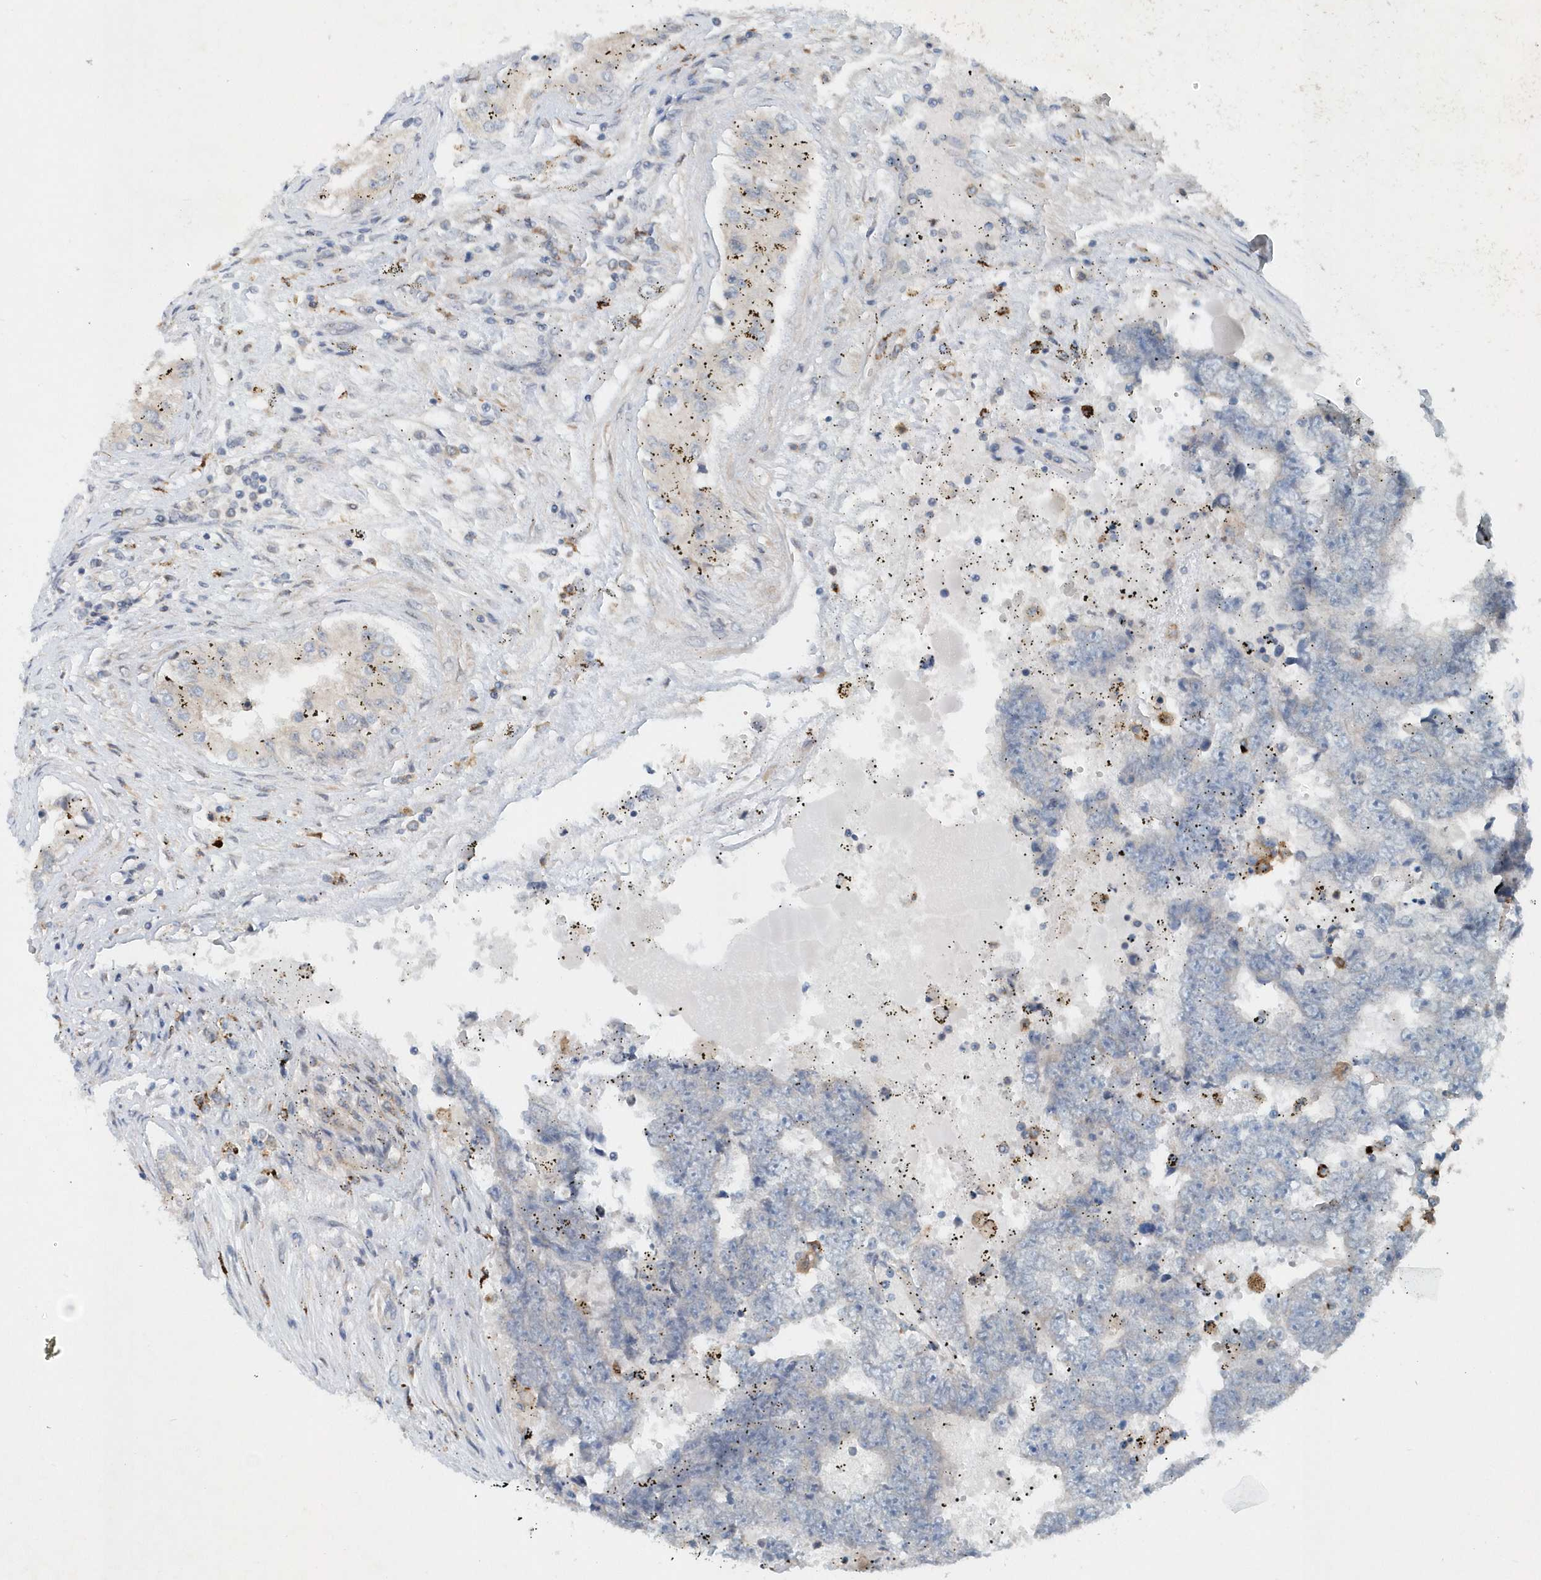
{"staining": {"intensity": "negative", "quantity": "none", "location": "none"}, "tissue": "testis cancer", "cell_type": "Tumor cells", "image_type": "cancer", "snomed": [{"axis": "morphology", "description": "Carcinoma, Embryonal, NOS"}, {"axis": "topography", "description": "Testis"}], "caption": "Immunohistochemistry (IHC) of testis cancer (embryonal carcinoma) shows no expression in tumor cells.", "gene": "P2RY10", "patient": {"sex": "male", "age": 25}}